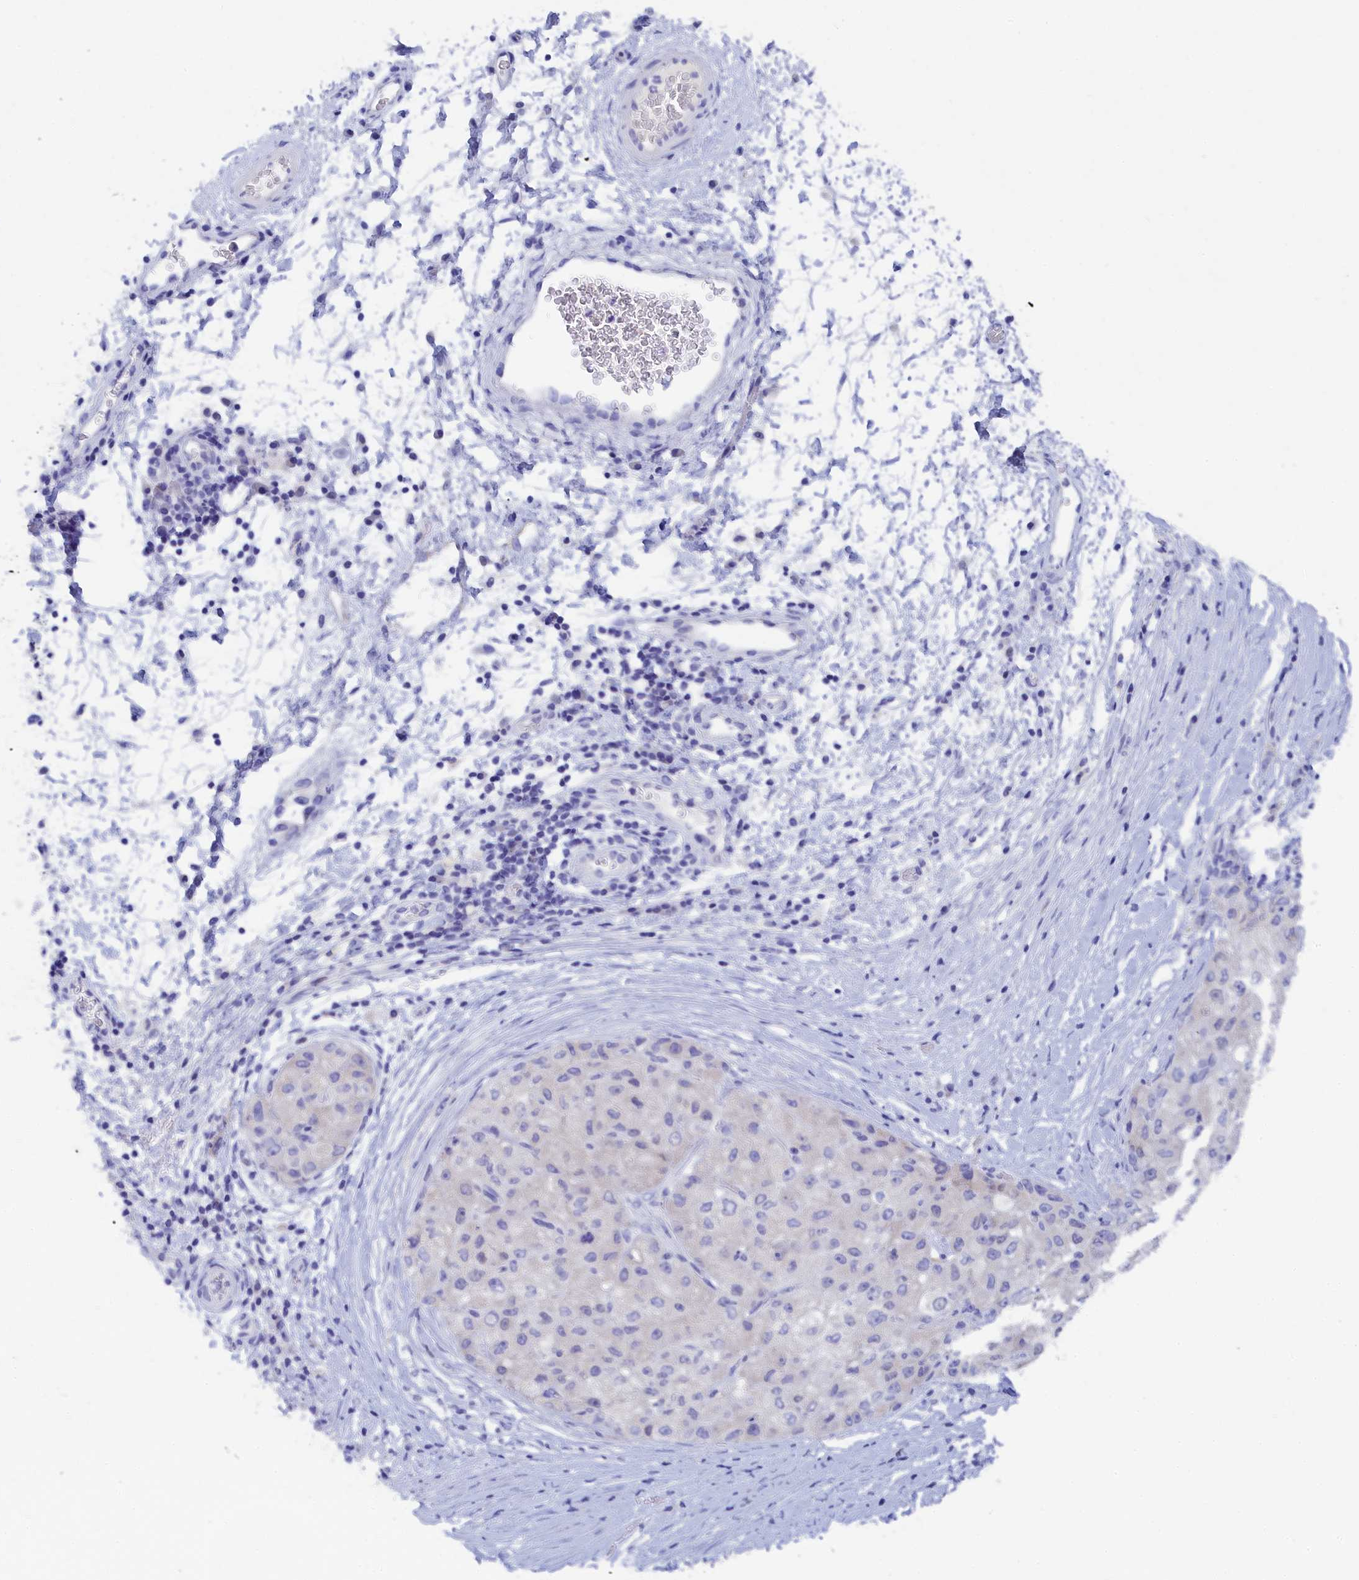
{"staining": {"intensity": "negative", "quantity": "none", "location": "none"}, "tissue": "liver cancer", "cell_type": "Tumor cells", "image_type": "cancer", "snomed": [{"axis": "morphology", "description": "Carcinoma, Hepatocellular, NOS"}, {"axis": "topography", "description": "Liver"}], "caption": "This is an immunohistochemistry photomicrograph of liver hepatocellular carcinoma. There is no positivity in tumor cells.", "gene": "TRIM10", "patient": {"sex": "male", "age": 80}}